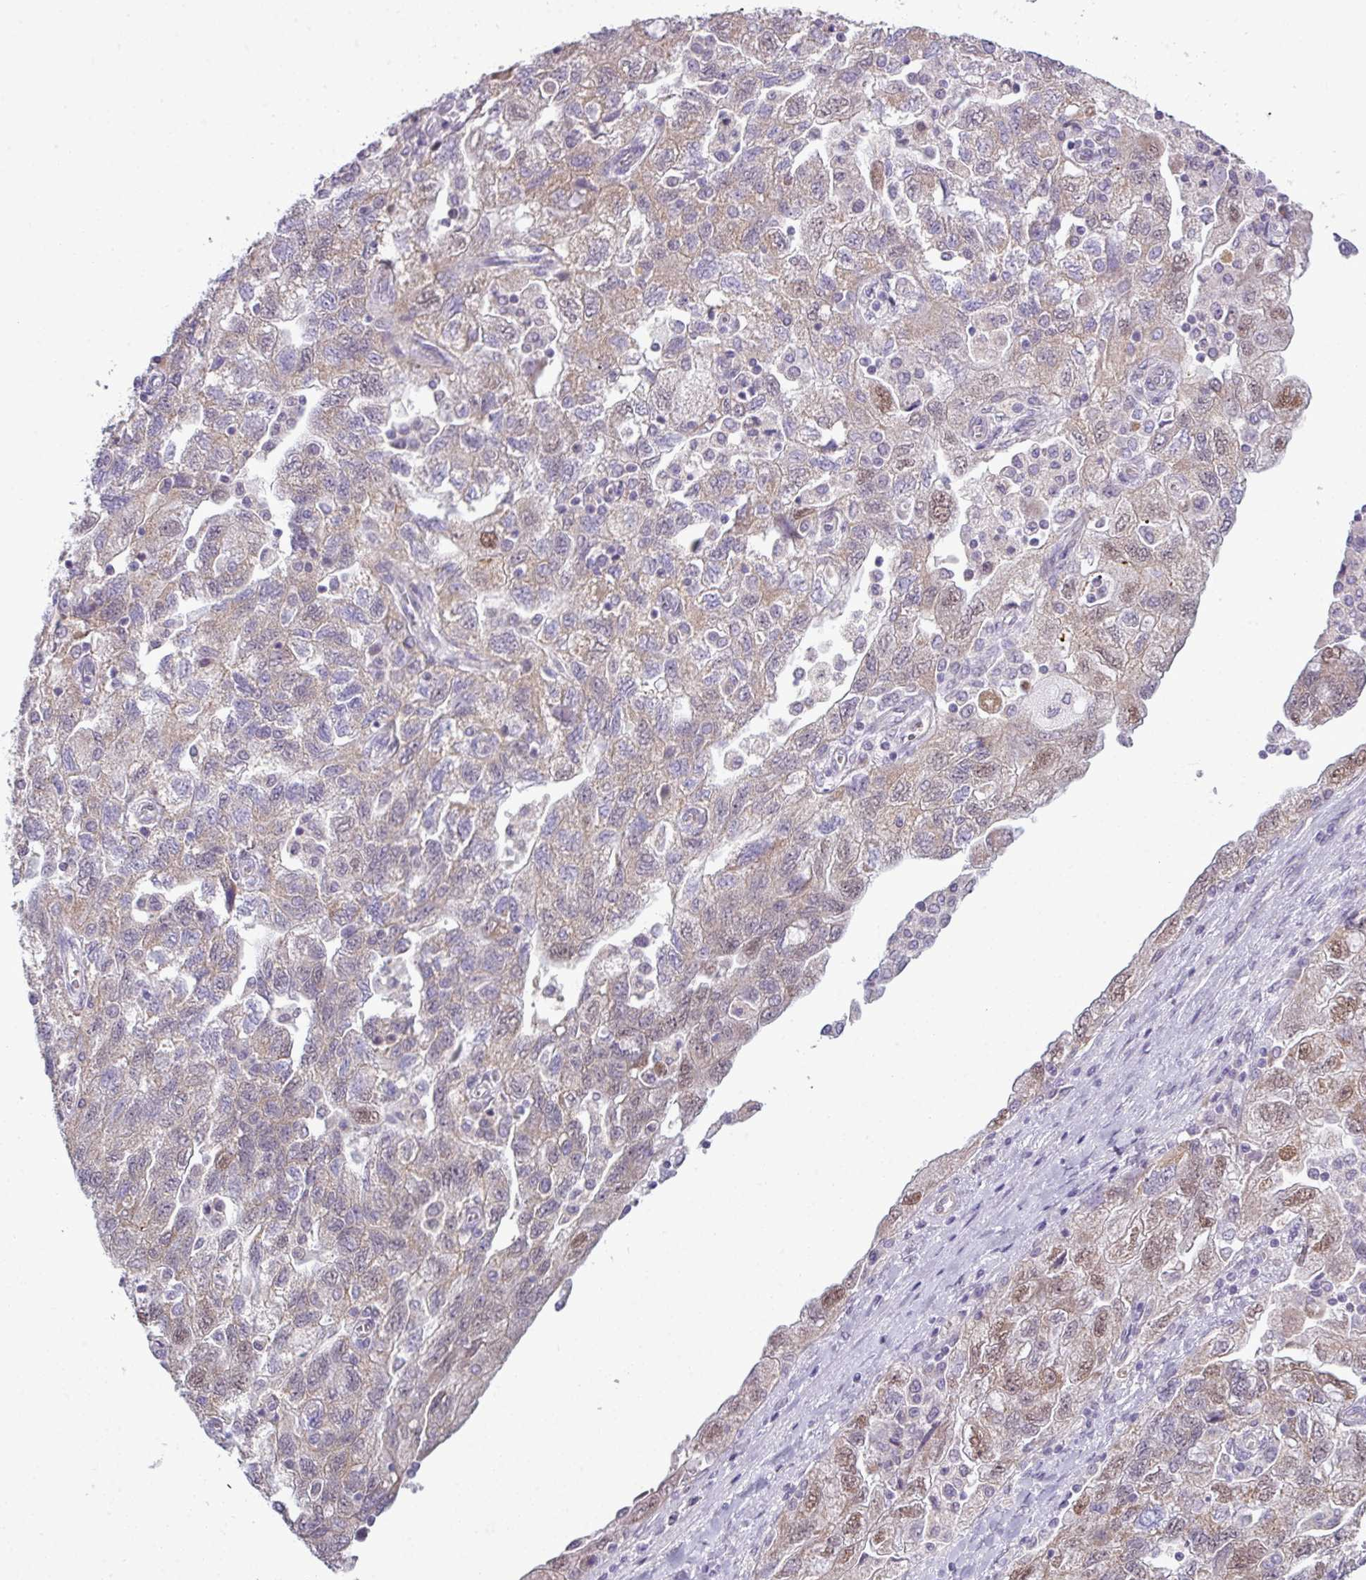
{"staining": {"intensity": "moderate", "quantity": "<25%", "location": "nuclear"}, "tissue": "ovarian cancer", "cell_type": "Tumor cells", "image_type": "cancer", "snomed": [{"axis": "morphology", "description": "Carcinoma, NOS"}, {"axis": "morphology", "description": "Cystadenocarcinoma, serous, NOS"}, {"axis": "topography", "description": "Ovary"}], "caption": "Ovarian serous cystadenocarcinoma stained with immunohistochemistry (IHC) displays moderate nuclear positivity in approximately <25% of tumor cells.", "gene": "ZNF217", "patient": {"sex": "female", "age": 69}}